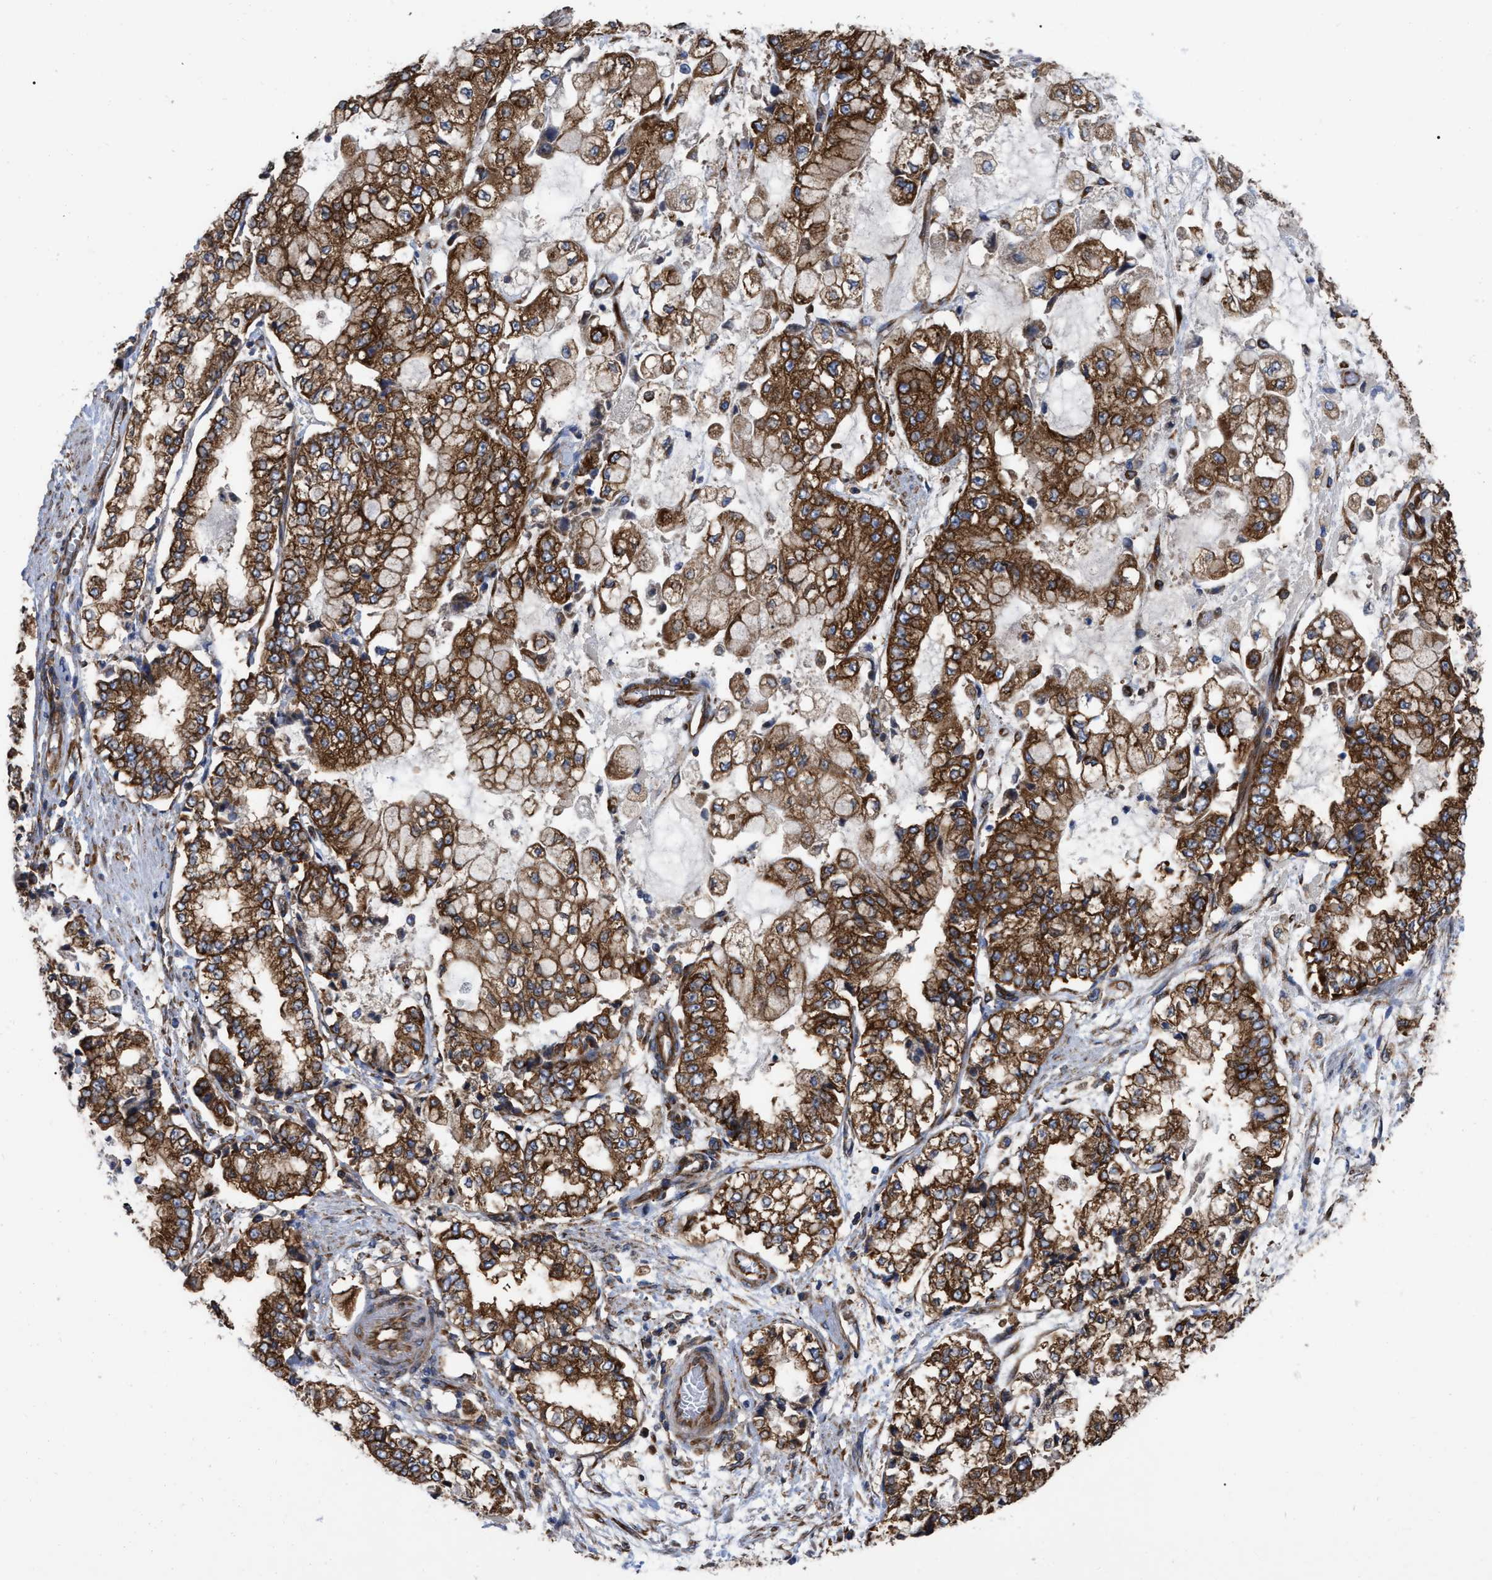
{"staining": {"intensity": "strong", "quantity": ">75%", "location": "cytoplasmic/membranous"}, "tissue": "stomach cancer", "cell_type": "Tumor cells", "image_type": "cancer", "snomed": [{"axis": "morphology", "description": "Adenocarcinoma, NOS"}, {"axis": "topography", "description": "Stomach"}], "caption": "The immunohistochemical stain highlights strong cytoplasmic/membranous staining in tumor cells of stomach cancer (adenocarcinoma) tissue.", "gene": "FAM120A", "patient": {"sex": "male", "age": 76}}